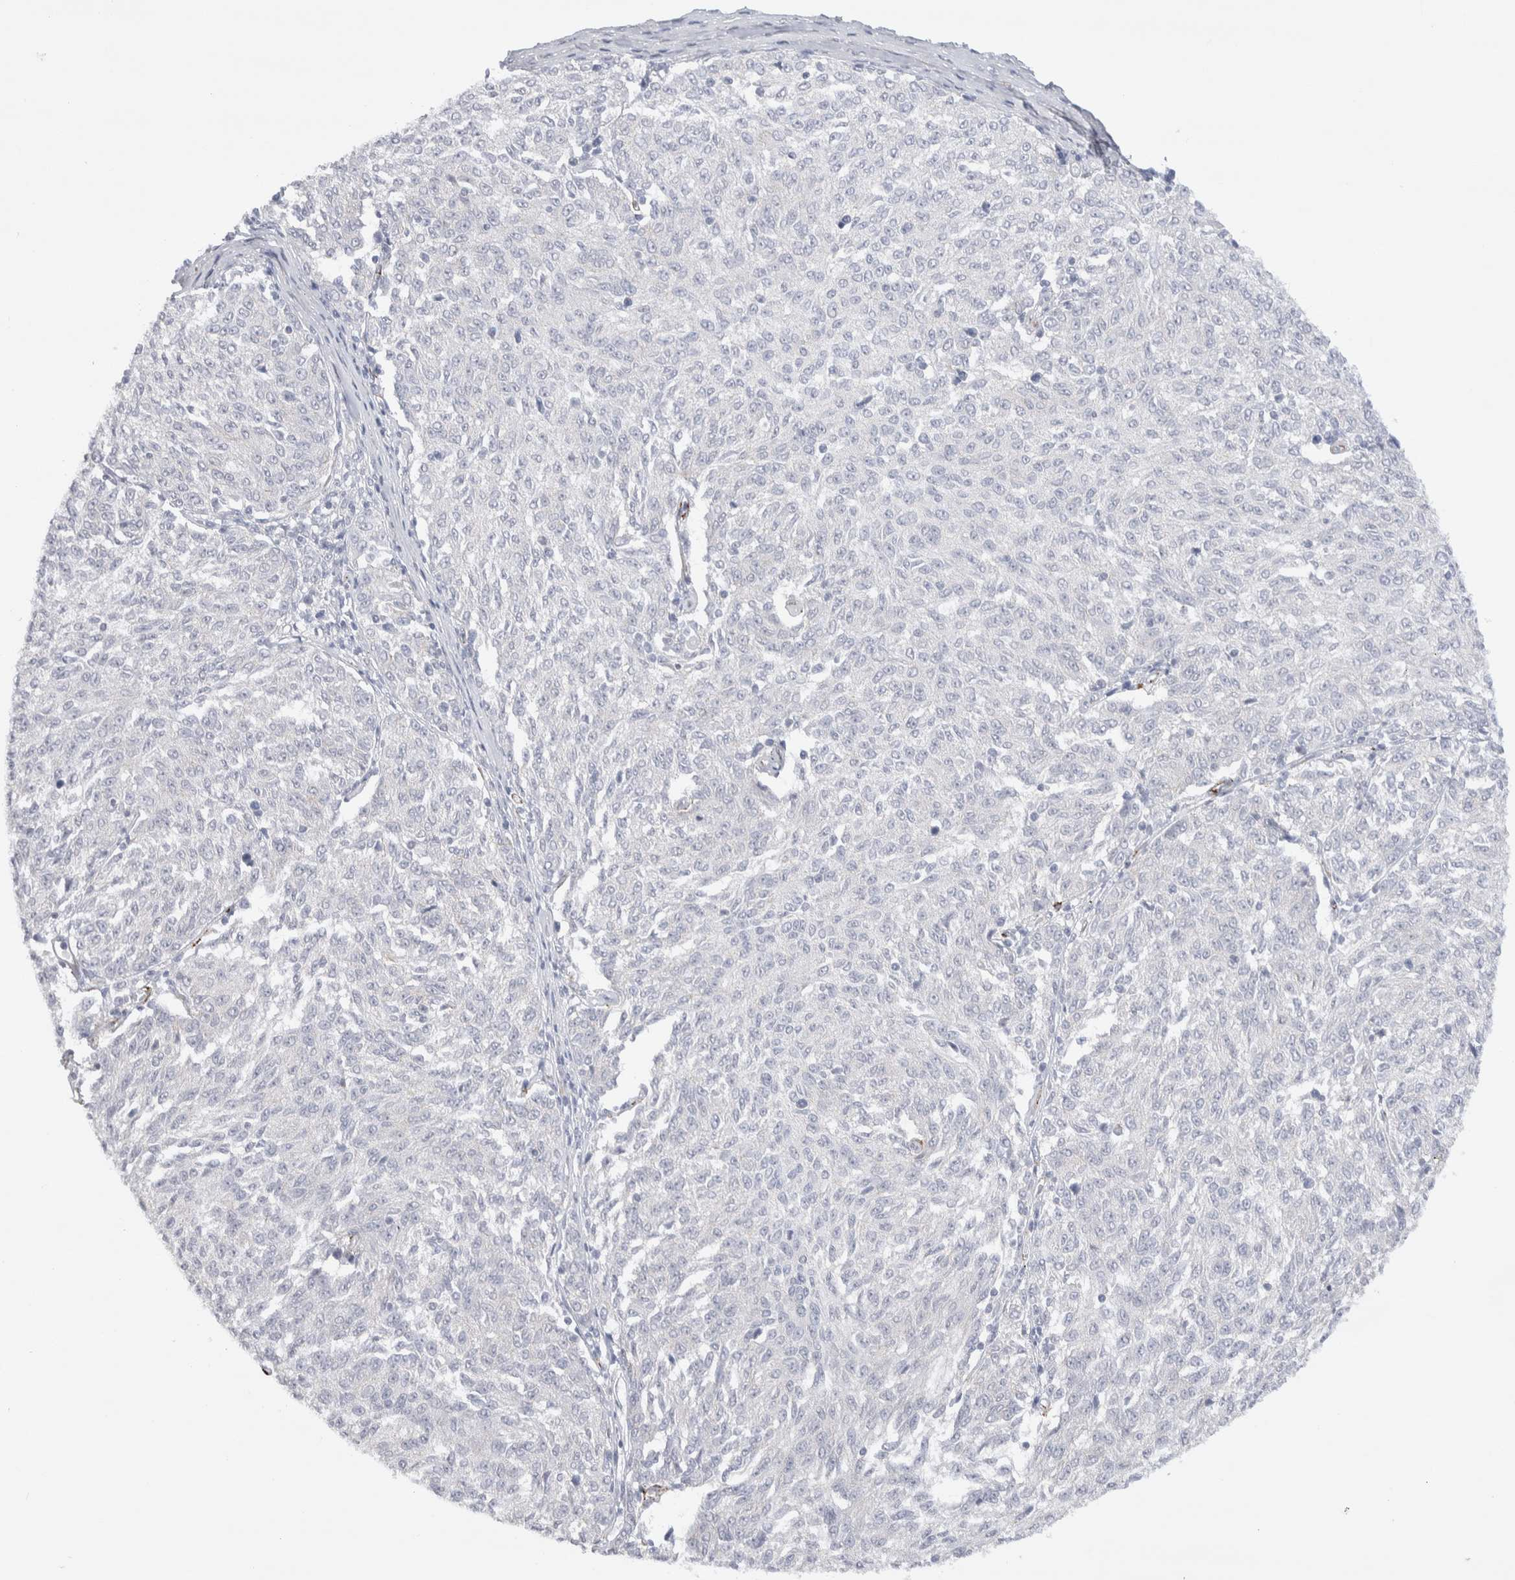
{"staining": {"intensity": "negative", "quantity": "none", "location": "none"}, "tissue": "melanoma", "cell_type": "Tumor cells", "image_type": "cancer", "snomed": [{"axis": "morphology", "description": "Malignant melanoma, NOS"}, {"axis": "topography", "description": "Skin"}], "caption": "Malignant melanoma stained for a protein using IHC reveals no expression tumor cells.", "gene": "SEPTIN4", "patient": {"sex": "female", "age": 72}}